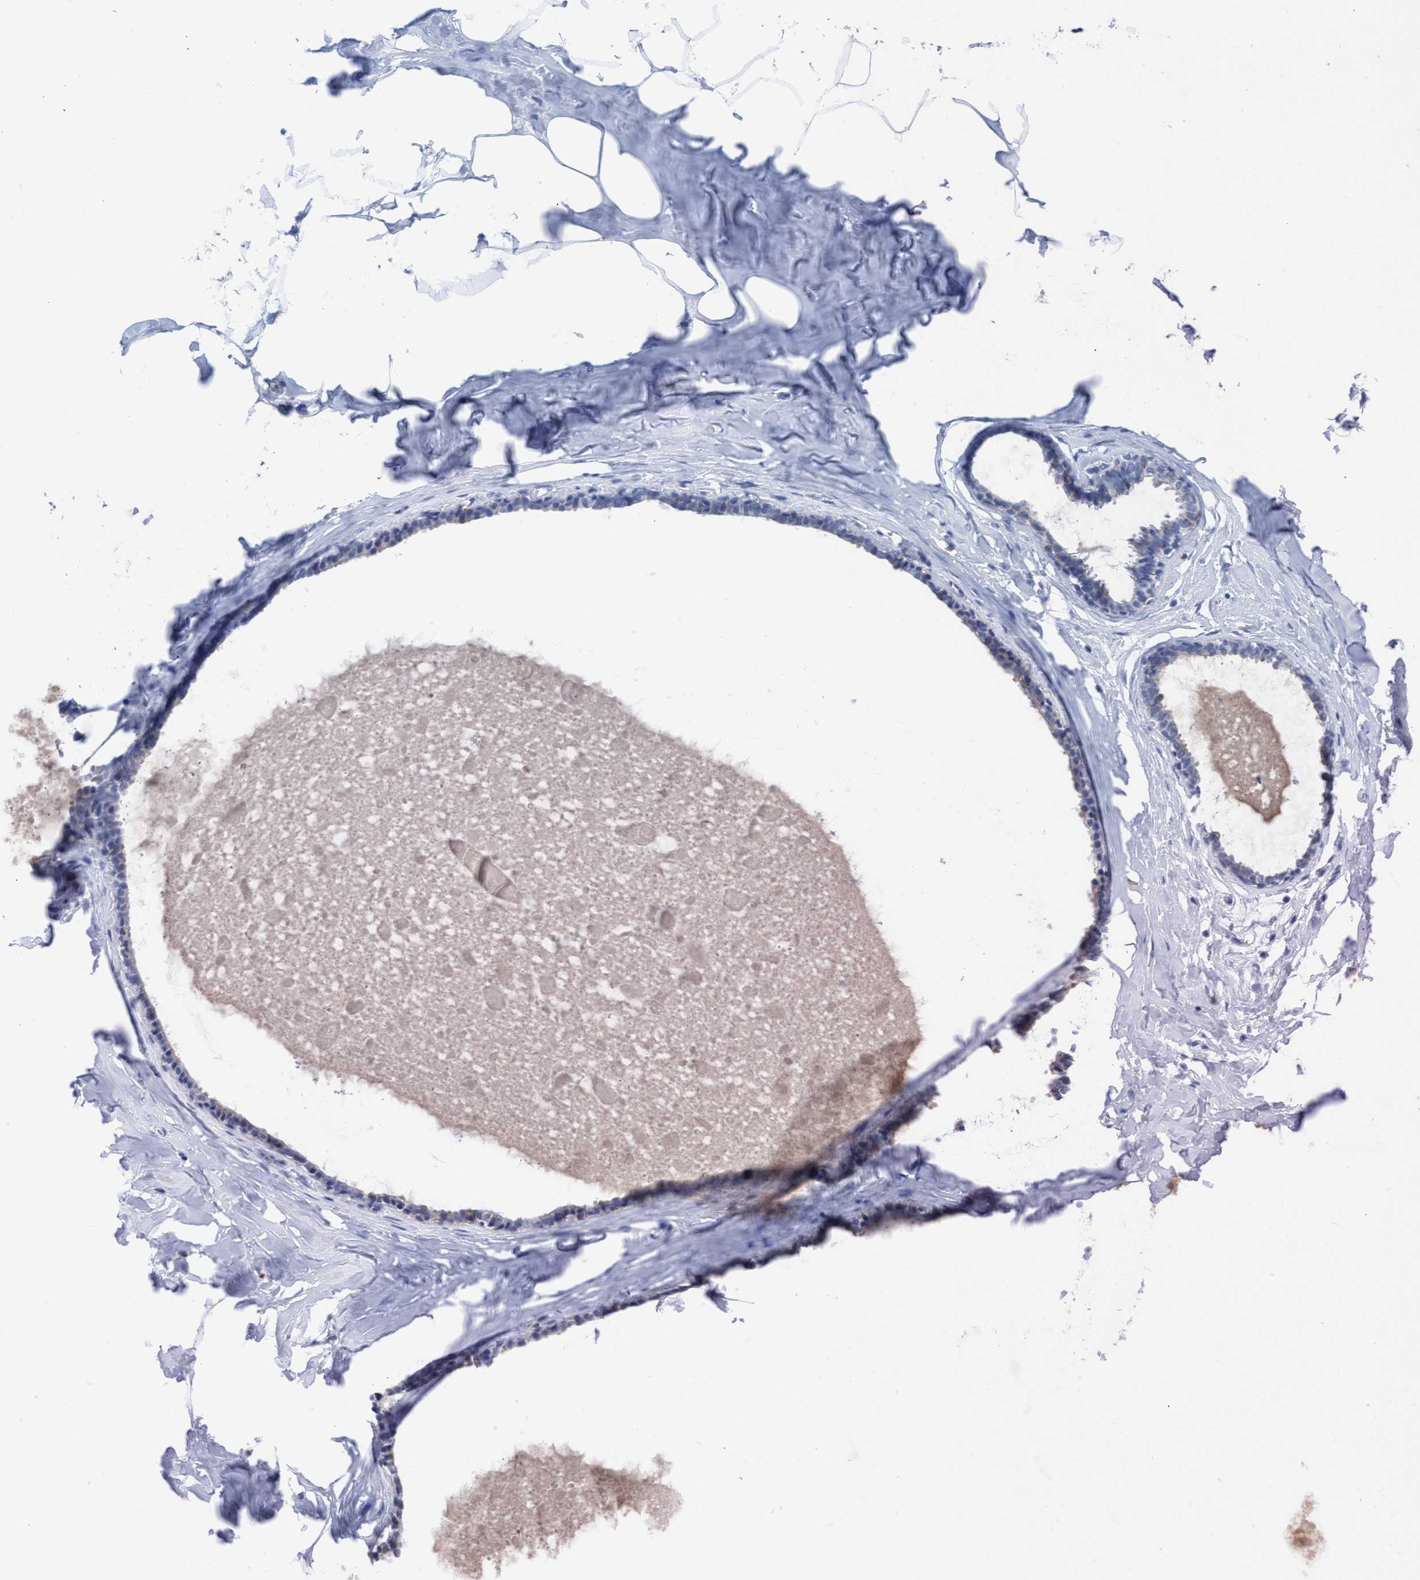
{"staining": {"intensity": "negative", "quantity": "none", "location": "none"}, "tissue": "adipose tissue", "cell_type": "Adipocytes", "image_type": "normal", "snomed": [{"axis": "morphology", "description": "Normal tissue, NOS"}, {"axis": "morphology", "description": "Fibrosis, NOS"}, {"axis": "topography", "description": "Breast"}, {"axis": "topography", "description": "Adipose tissue"}], "caption": "Micrograph shows no protein positivity in adipocytes of unremarkable adipose tissue.", "gene": "GGA3", "patient": {"sex": "female", "age": 39}}